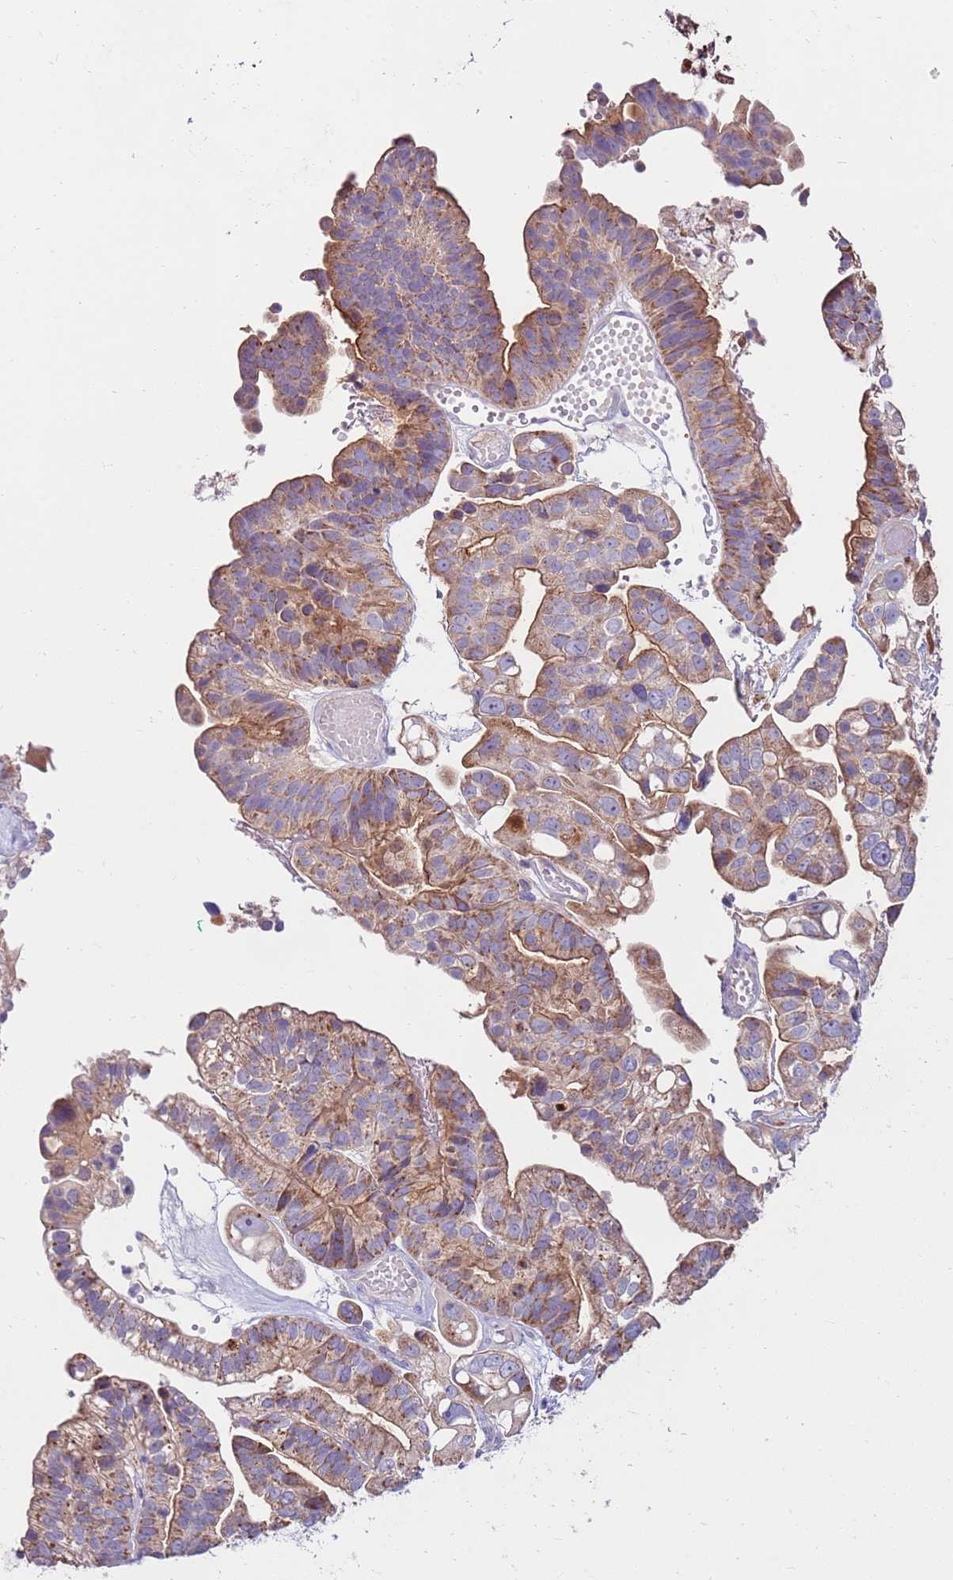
{"staining": {"intensity": "moderate", "quantity": "25%-75%", "location": "cytoplasmic/membranous"}, "tissue": "ovarian cancer", "cell_type": "Tumor cells", "image_type": "cancer", "snomed": [{"axis": "morphology", "description": "Cystadenocarcinoma, serous, NOS"}, {"axis": "topography", "description": "Ovary"}], "caption": "Protein staining demonstrates moderate cytoplasmic/membranous positivity in about 25%-75% of tumor cells in ovarian cancer (serous cystadenocarcinoma).", "gene": "SLC44A4", "patient": {"sex": "female", "age": 56}}